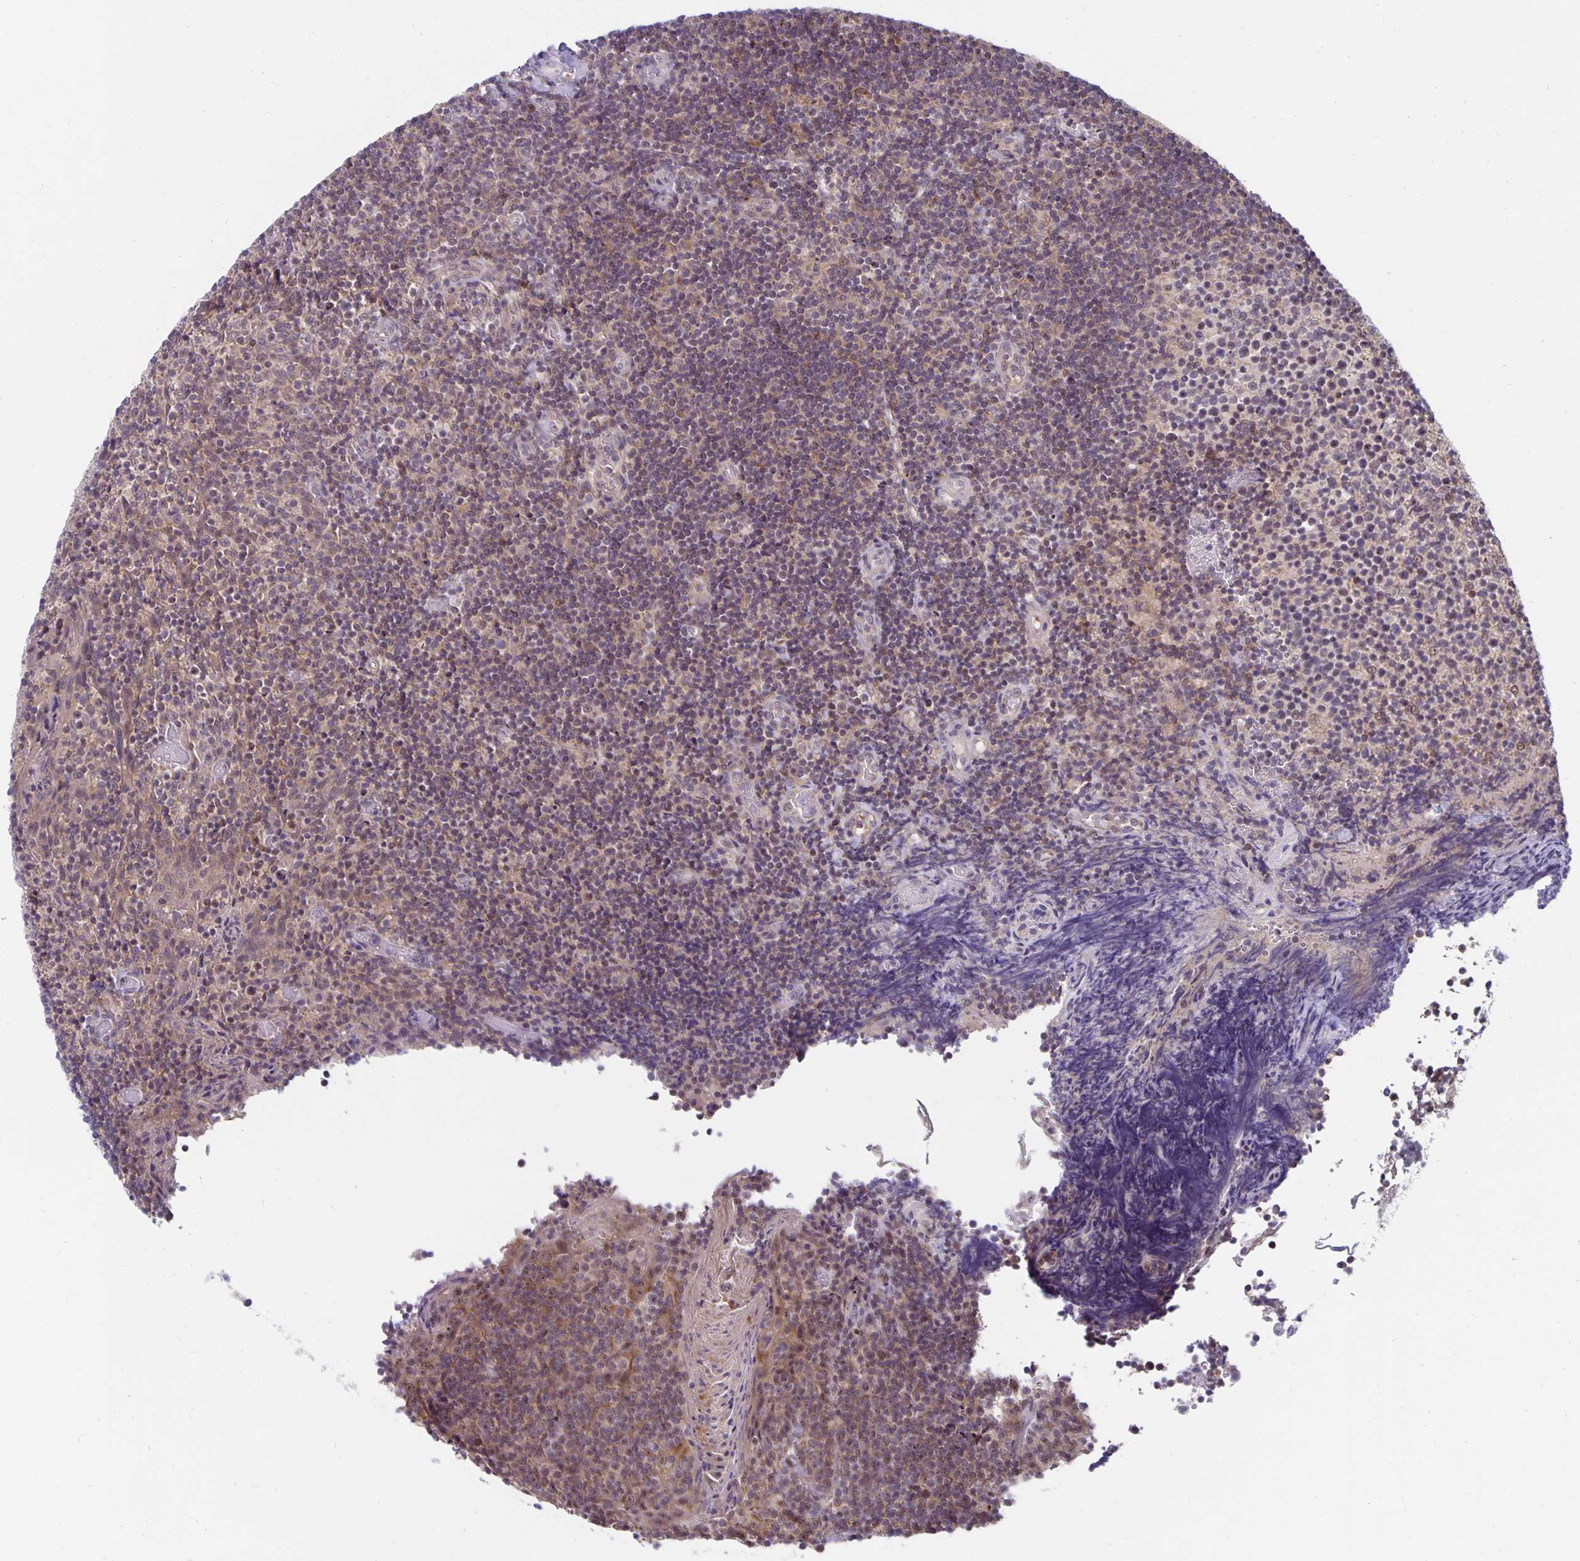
{"staining": {"intensity": "weak", "quantity": "<25%", "location": "nuclear"}, "tissue": "tonsil", "cell_type": "Germinal center cells", "image_type": "normal", "snomed": [{"axis": "morphology", "description": "Normal tissue, NOS"}, {"axis": "topography", "description": "Tonsil"}], "caption": "Immunohistochemical staining of normal human tonsil reveals no significant expression in germinal center cells. (Brightfield microscopy of DAB immunohistochemistry (IHC) at high magnification).", "gene": "EXOC6B", "patient": {"sex": "female", "age": 10}}